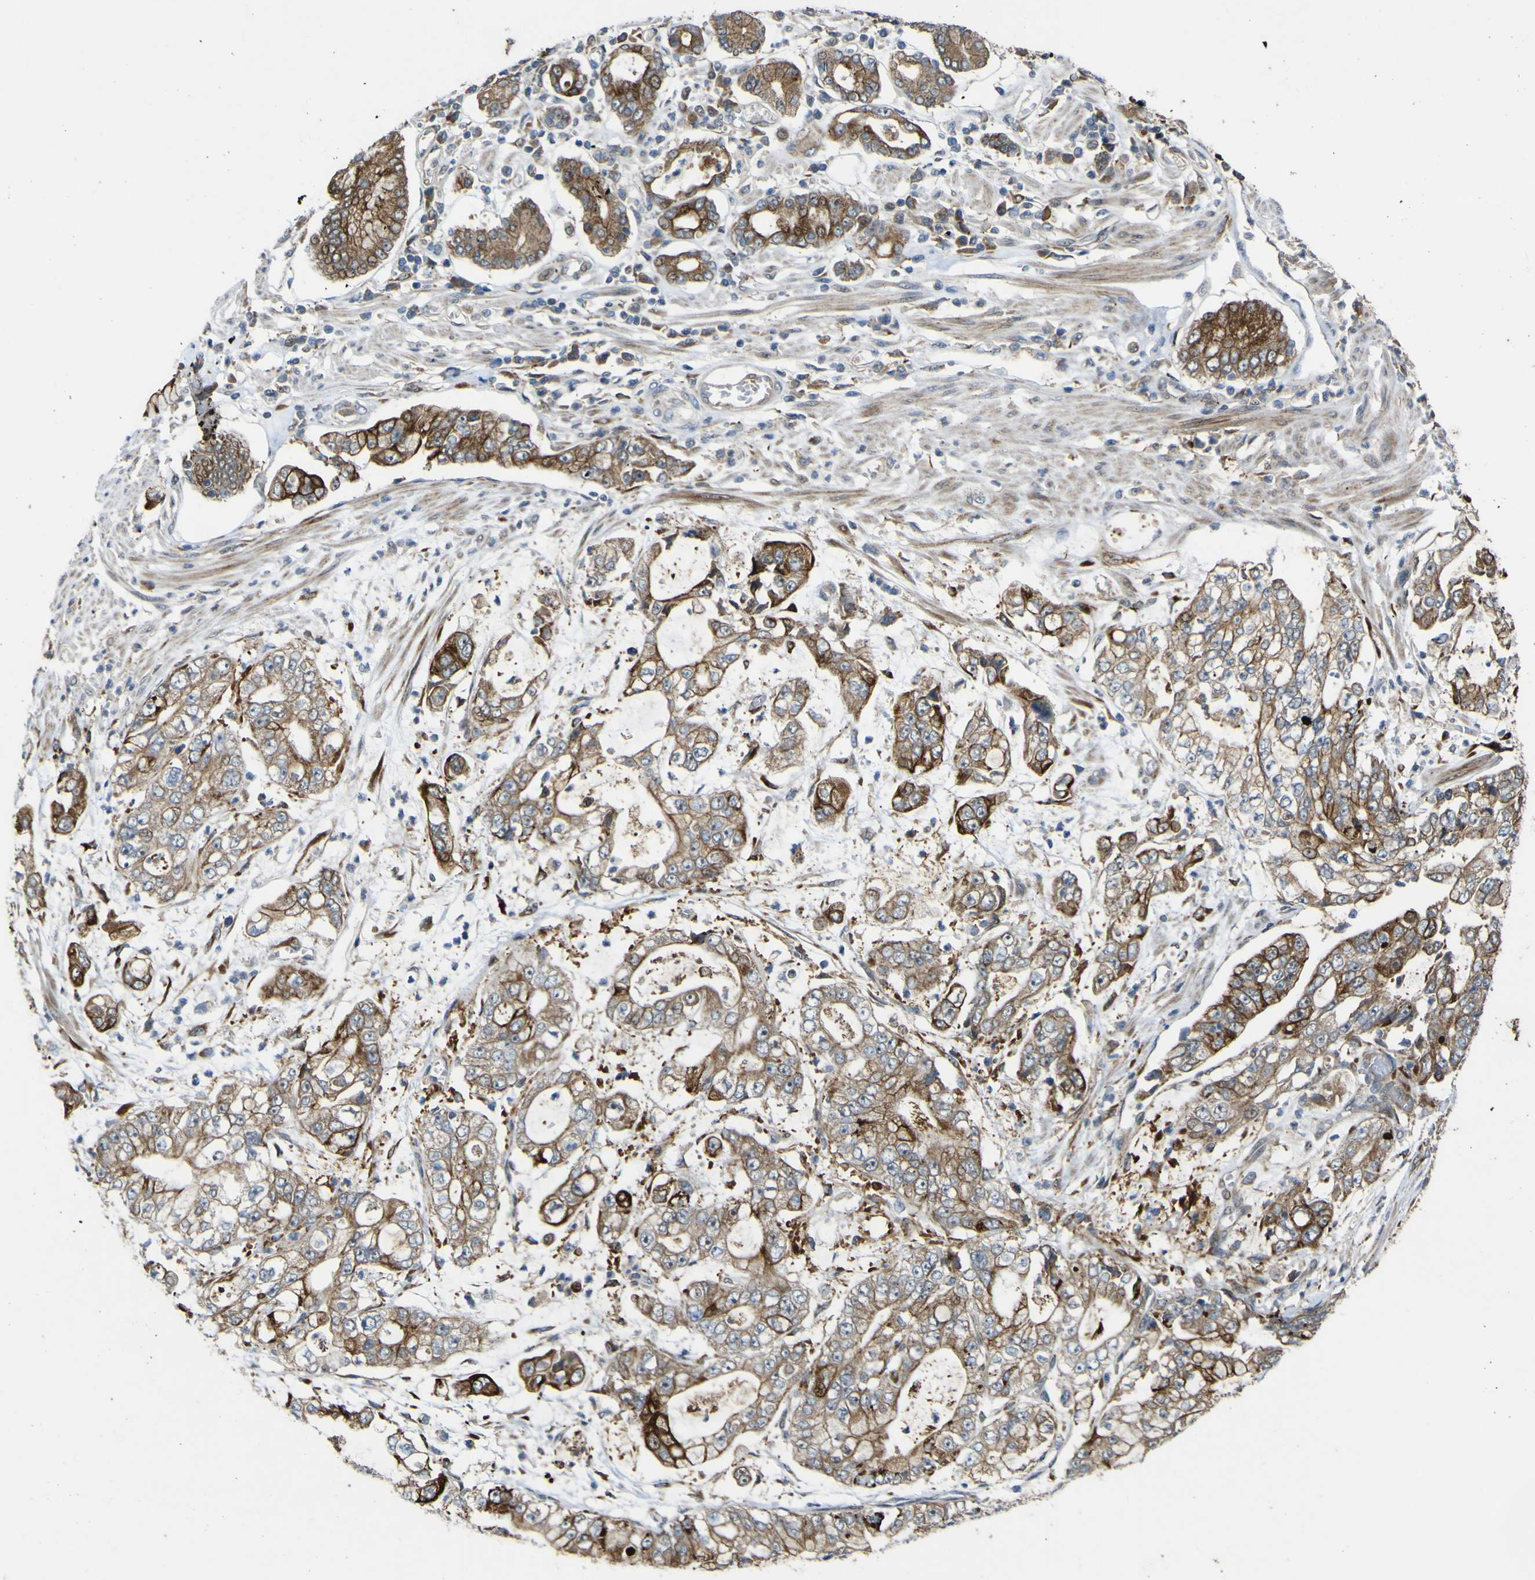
{"staining": {"intensity": "moderate", "quantity": ">75%", "location": "cytoplasmic/membranous"}, "tissue": "stomach cancer", "cell_type": "Tumor cells", "image_type": "cancer", "snomed": [{"axis": "morphology", "description": "Adenocarcinoma, NOS"}, {"axis": "topography", "description": "Stomach"}], "caption": "Immunohistochemical staining of human stomach cancer (adenocarcinoma) reveals moderate cytoplasmic/membranous protein staining in approximately >75% of tumor cells. (Brightfield microscopy of DAB IHC at high magnification).", "gene": "LBHD1", "patient": {"sex": "male", "age": 76}}